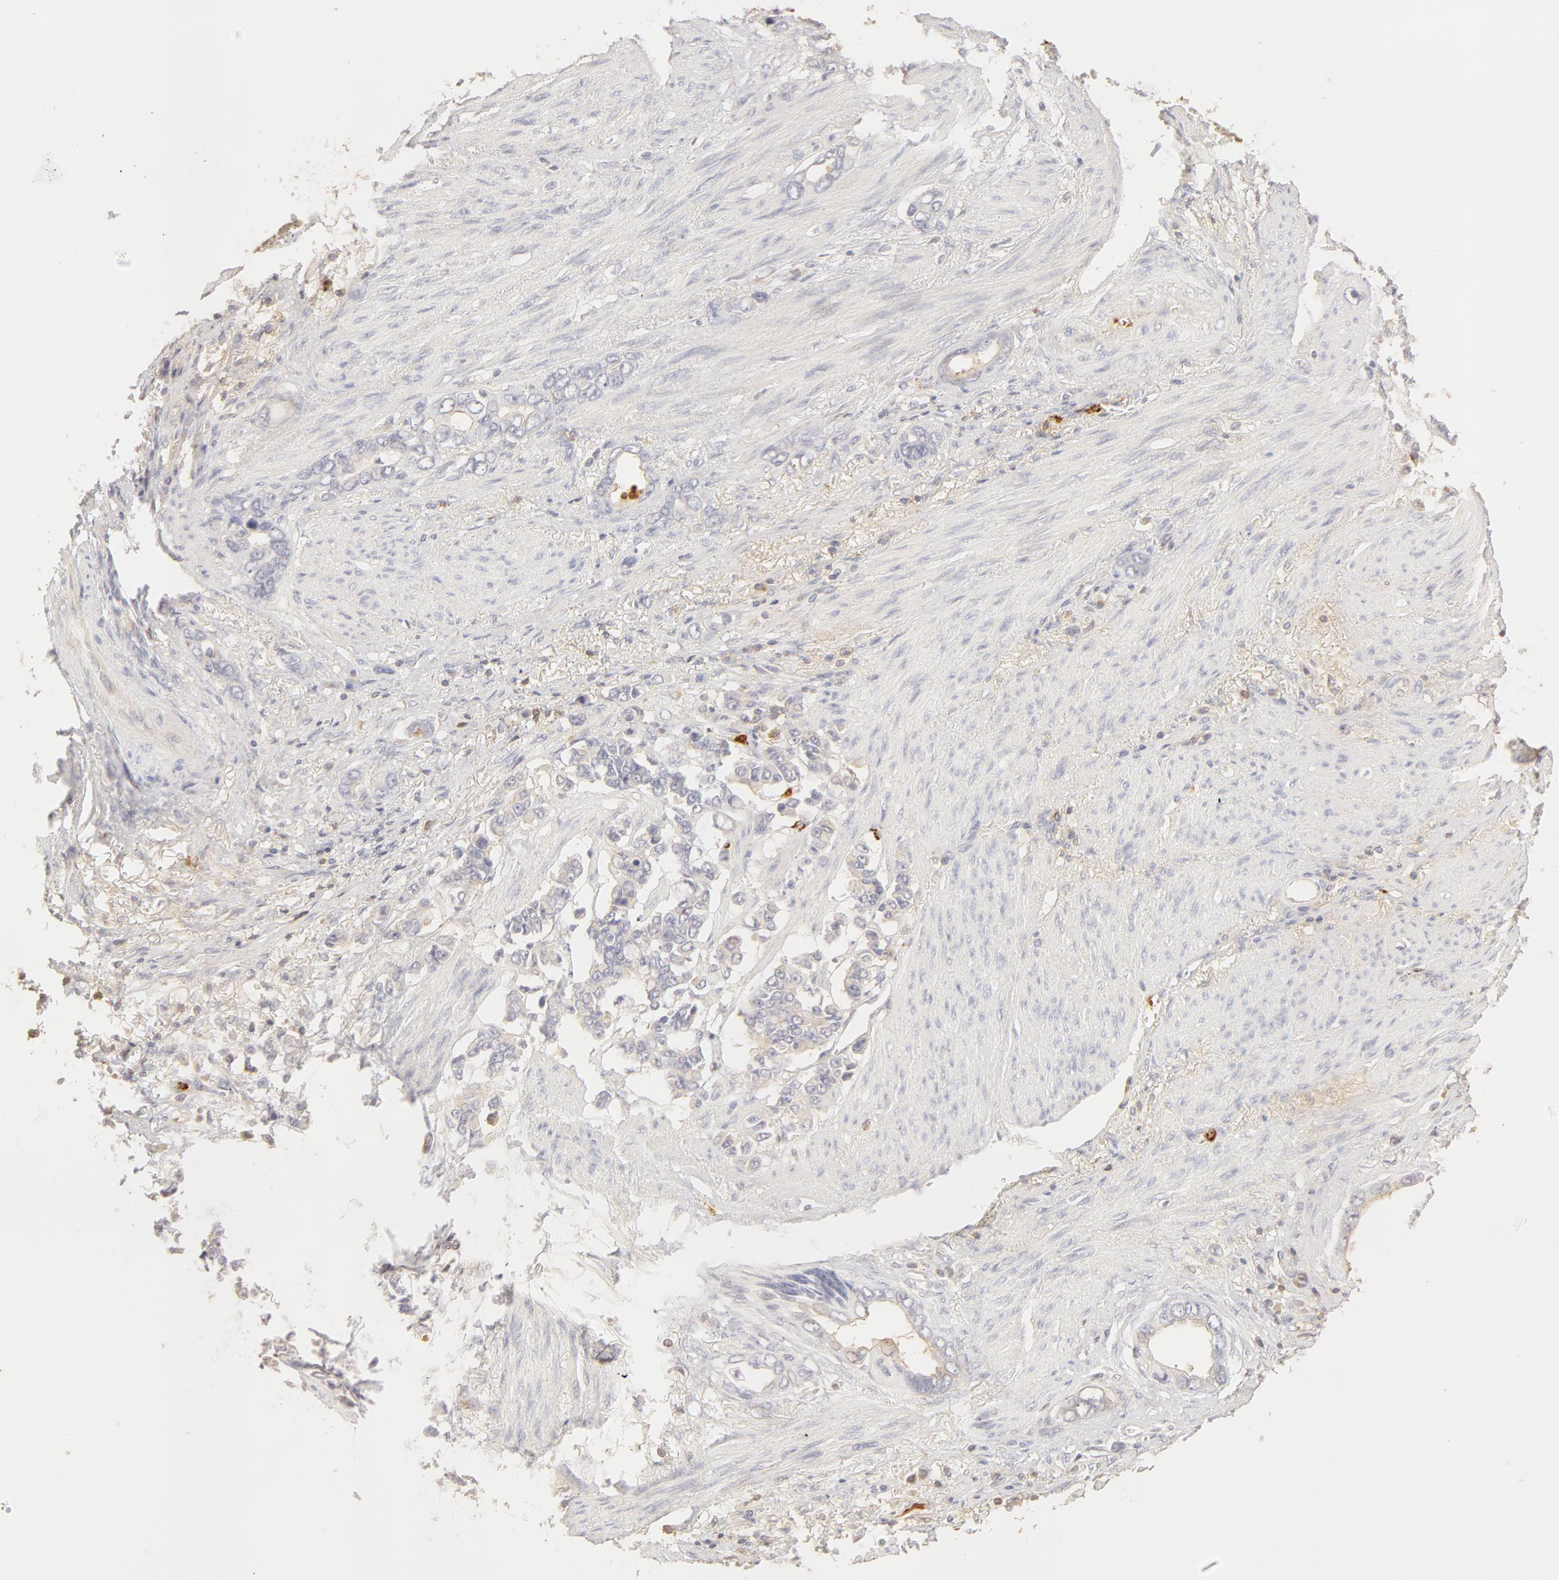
{"staining": {"intensity": "negative", "quantity": "none", "location": "none"}, "tissue": "stomach cancer", "cell_type": "Tumor cells", "image_type": "cancer", "snomed": [{"axis": "morphology", "description": "Adenocarcinoma, NOS"}, {"axis": "topography", "description": "Stomach"}], "caption": "This is an IHC image of human stomach adenocarcinoma. There is no expression in tumor cells.", "gene": "C1R", "patient": {"sex": "male", "age": 78}}